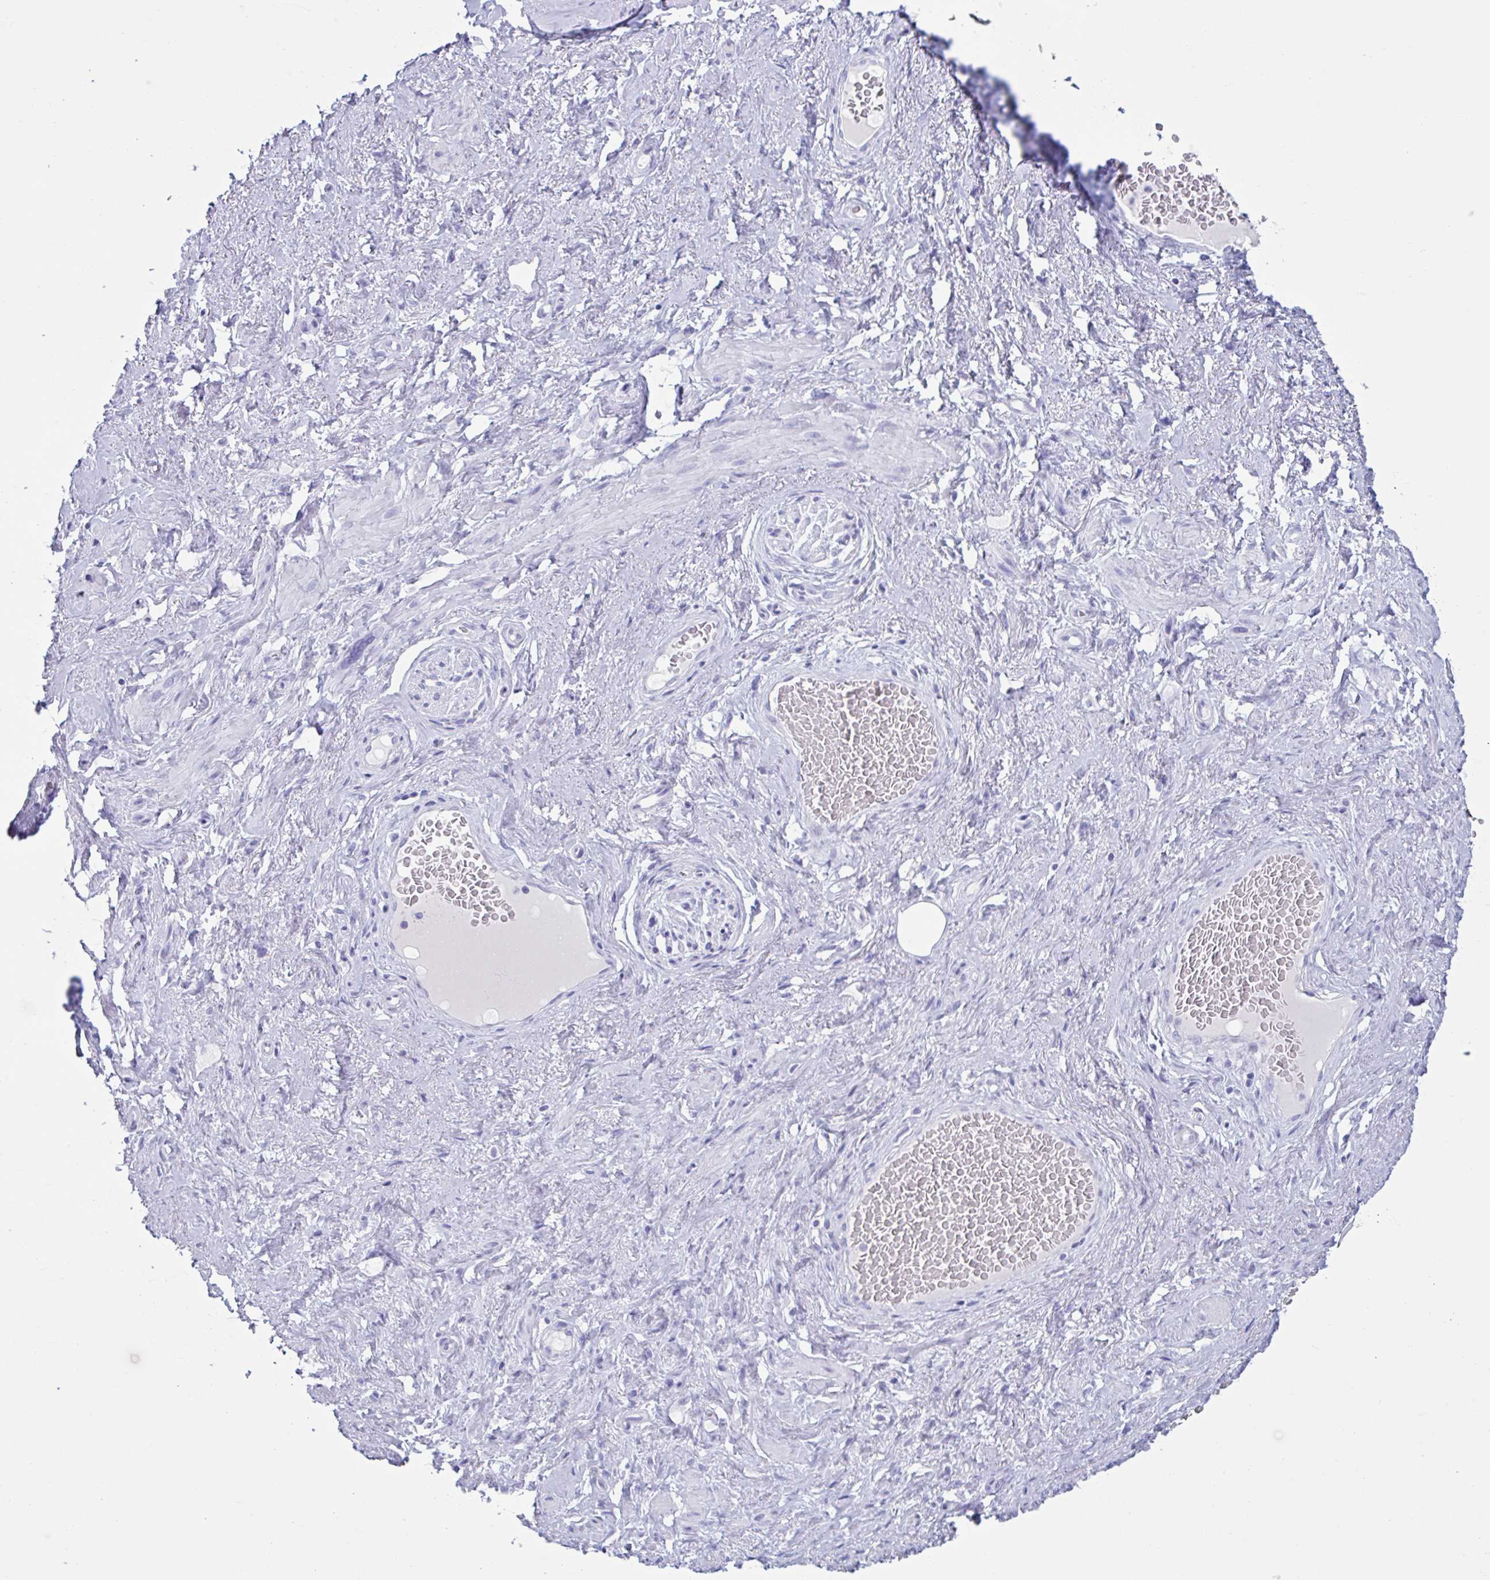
{"staining": {"intensity": "negative", "quantity": "none", "location": "none"}, "tissue": "soft tissue", "cell_type": "Fibroblasts", "image_type": "normal", "snomed": [{"axis": "morphology", "description": "Normal tissue, NOS"}, {"axis": "topography", "description": "Vagina"}, {"axis": "topography", "description": "Peripheral nerve tissue"}], "caption": "Immunohistochemistry histopathology image of benign soft tissue stained for a protein (brown), which shows no positivity in fibroblasts. (DAB (3,3'-diaminobenzidine) IHC visualized using brightfield microscopy, high magnification).", "gene": "MRGPRG", "patient": {"sex": "female", "age": 71}}